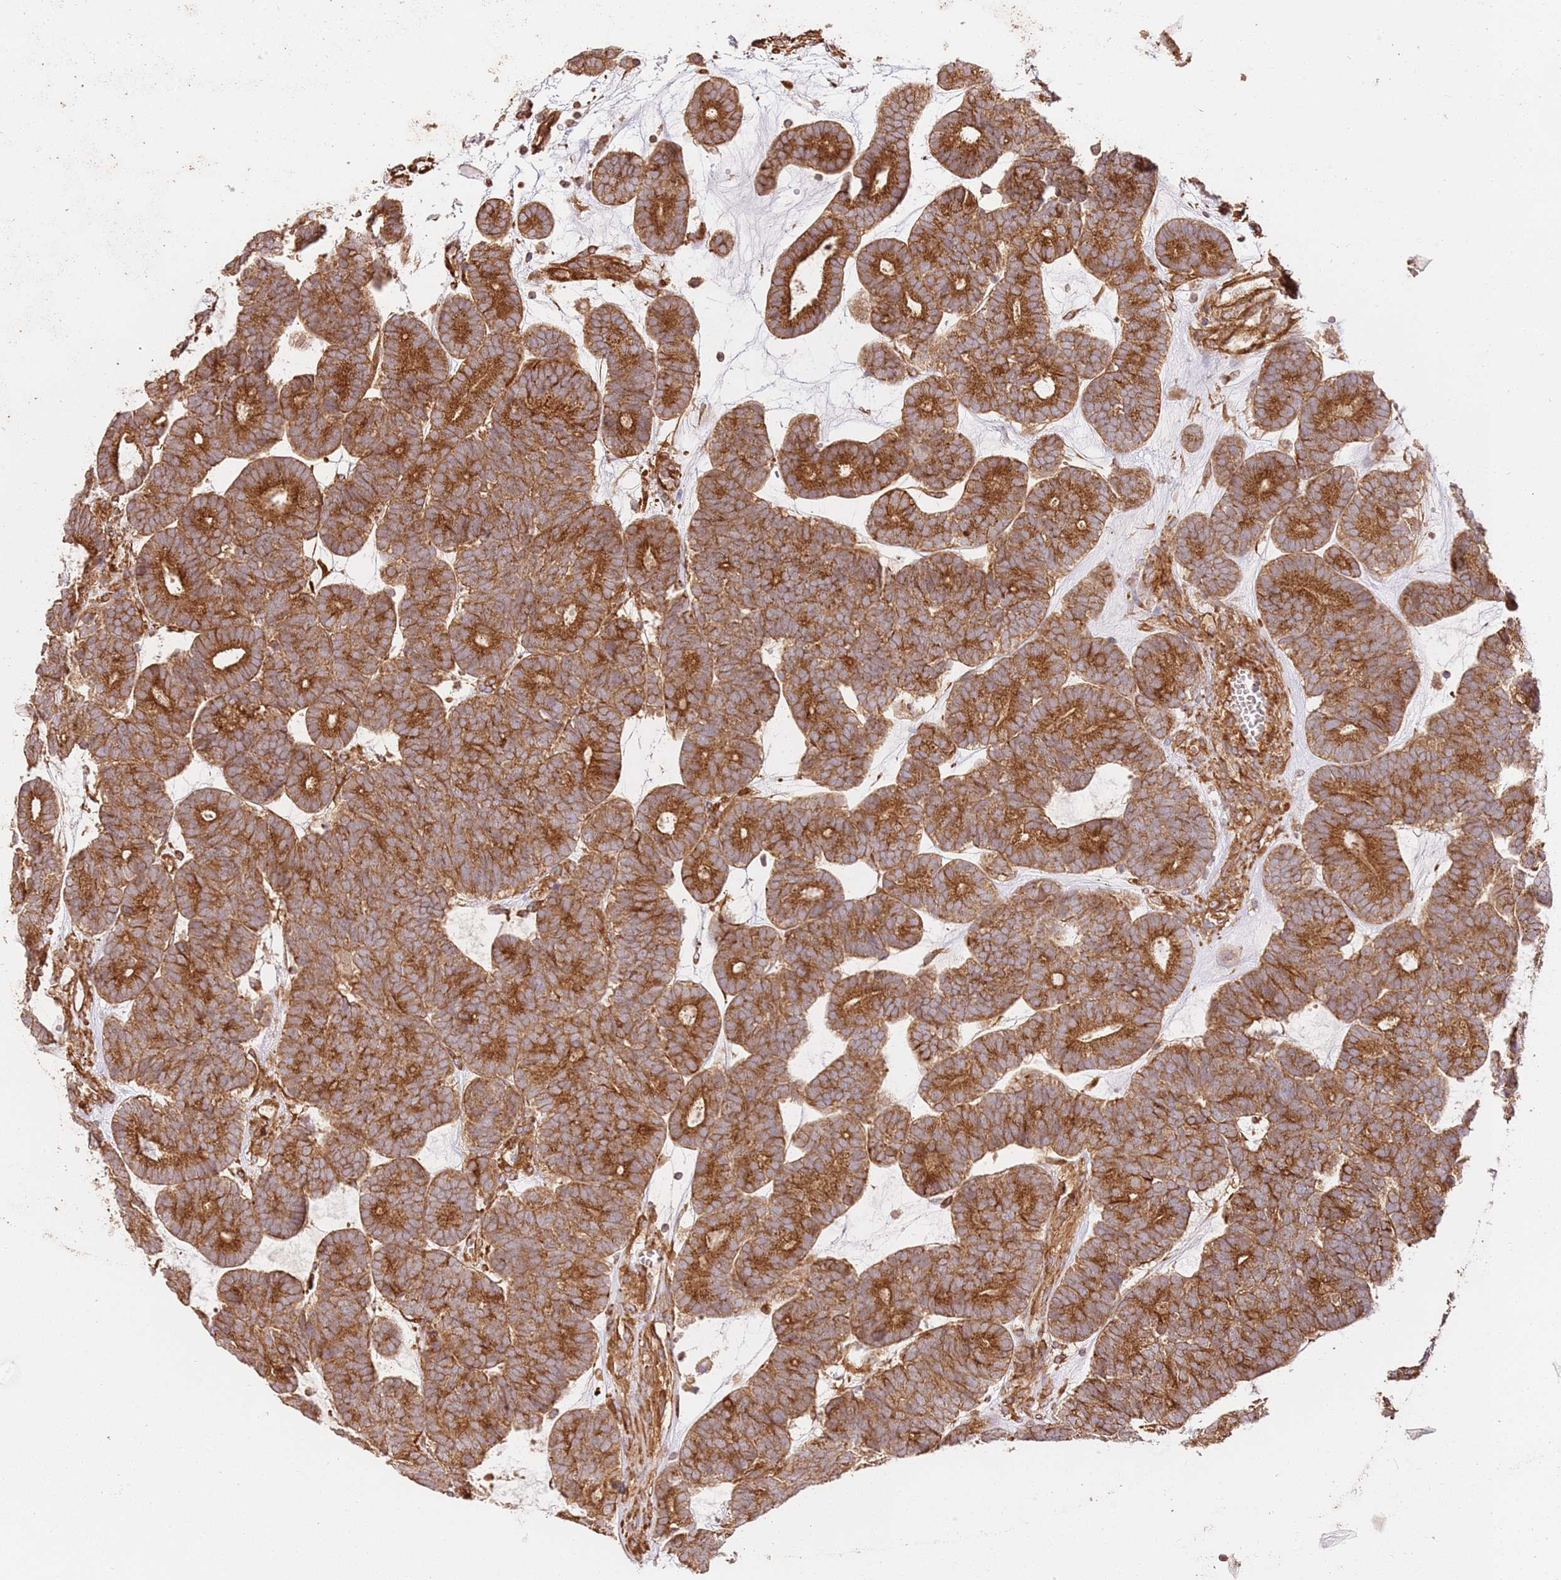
{"staining": {"intensity": "strong", "quantity": ">75%", "location": "cytoplasmic/membranous"}, "tissue": "head and neck cancer", "cell_type": "Tumor cells", "image_type": "cancer", "snomed": [{"axis": "morphology", "description": "Adenocarcinoma, NOS"}, {"axis": "topography", "description": "Head-Neck"}], "caption": "The photomicrograph exhibits a brown stain indicating the presence of a protein in the cytoplasmic/membranous of tumor cells in head and neck cancer.", "gene": "ZBTB39", "patient": {"sex": "female", "age": 81}}